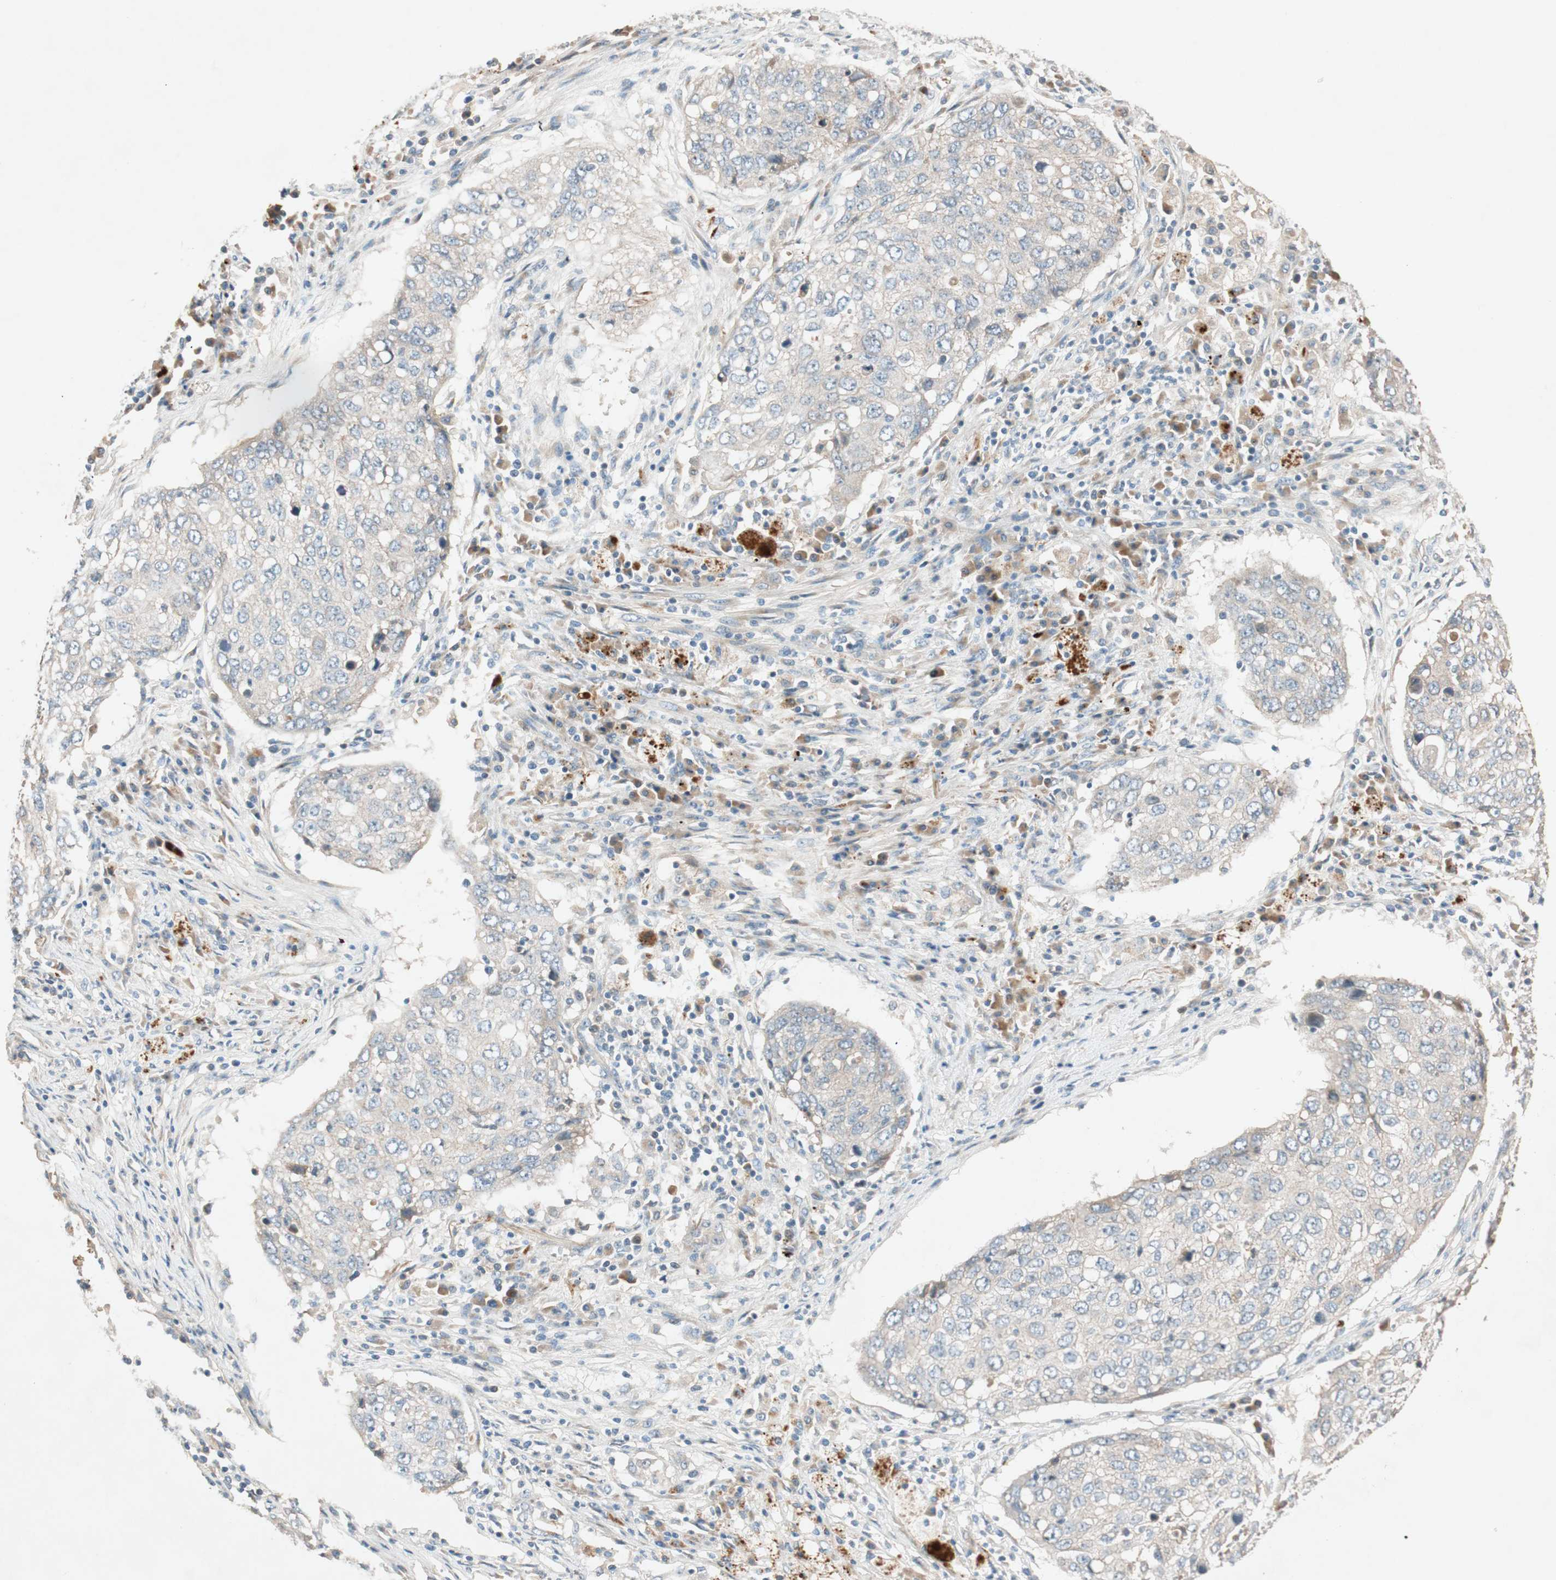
{"staining": {"intensity": "negative", "quantity": "none", "location": "none"}, "tissue": "lung cancer", "cell_type": "Tumor cells", "image_type": "cancer", "snomed": [{"axis": "morphology", "description": "Squamous cell carcinoma, NOS"}, {"axis": "topography", "description": "Lung"}], "caption": "There is no significant positivity in tumor cells of lung cancer.", "gene": "EPHA6", "patient": {"sex": "female", "age": 63}}